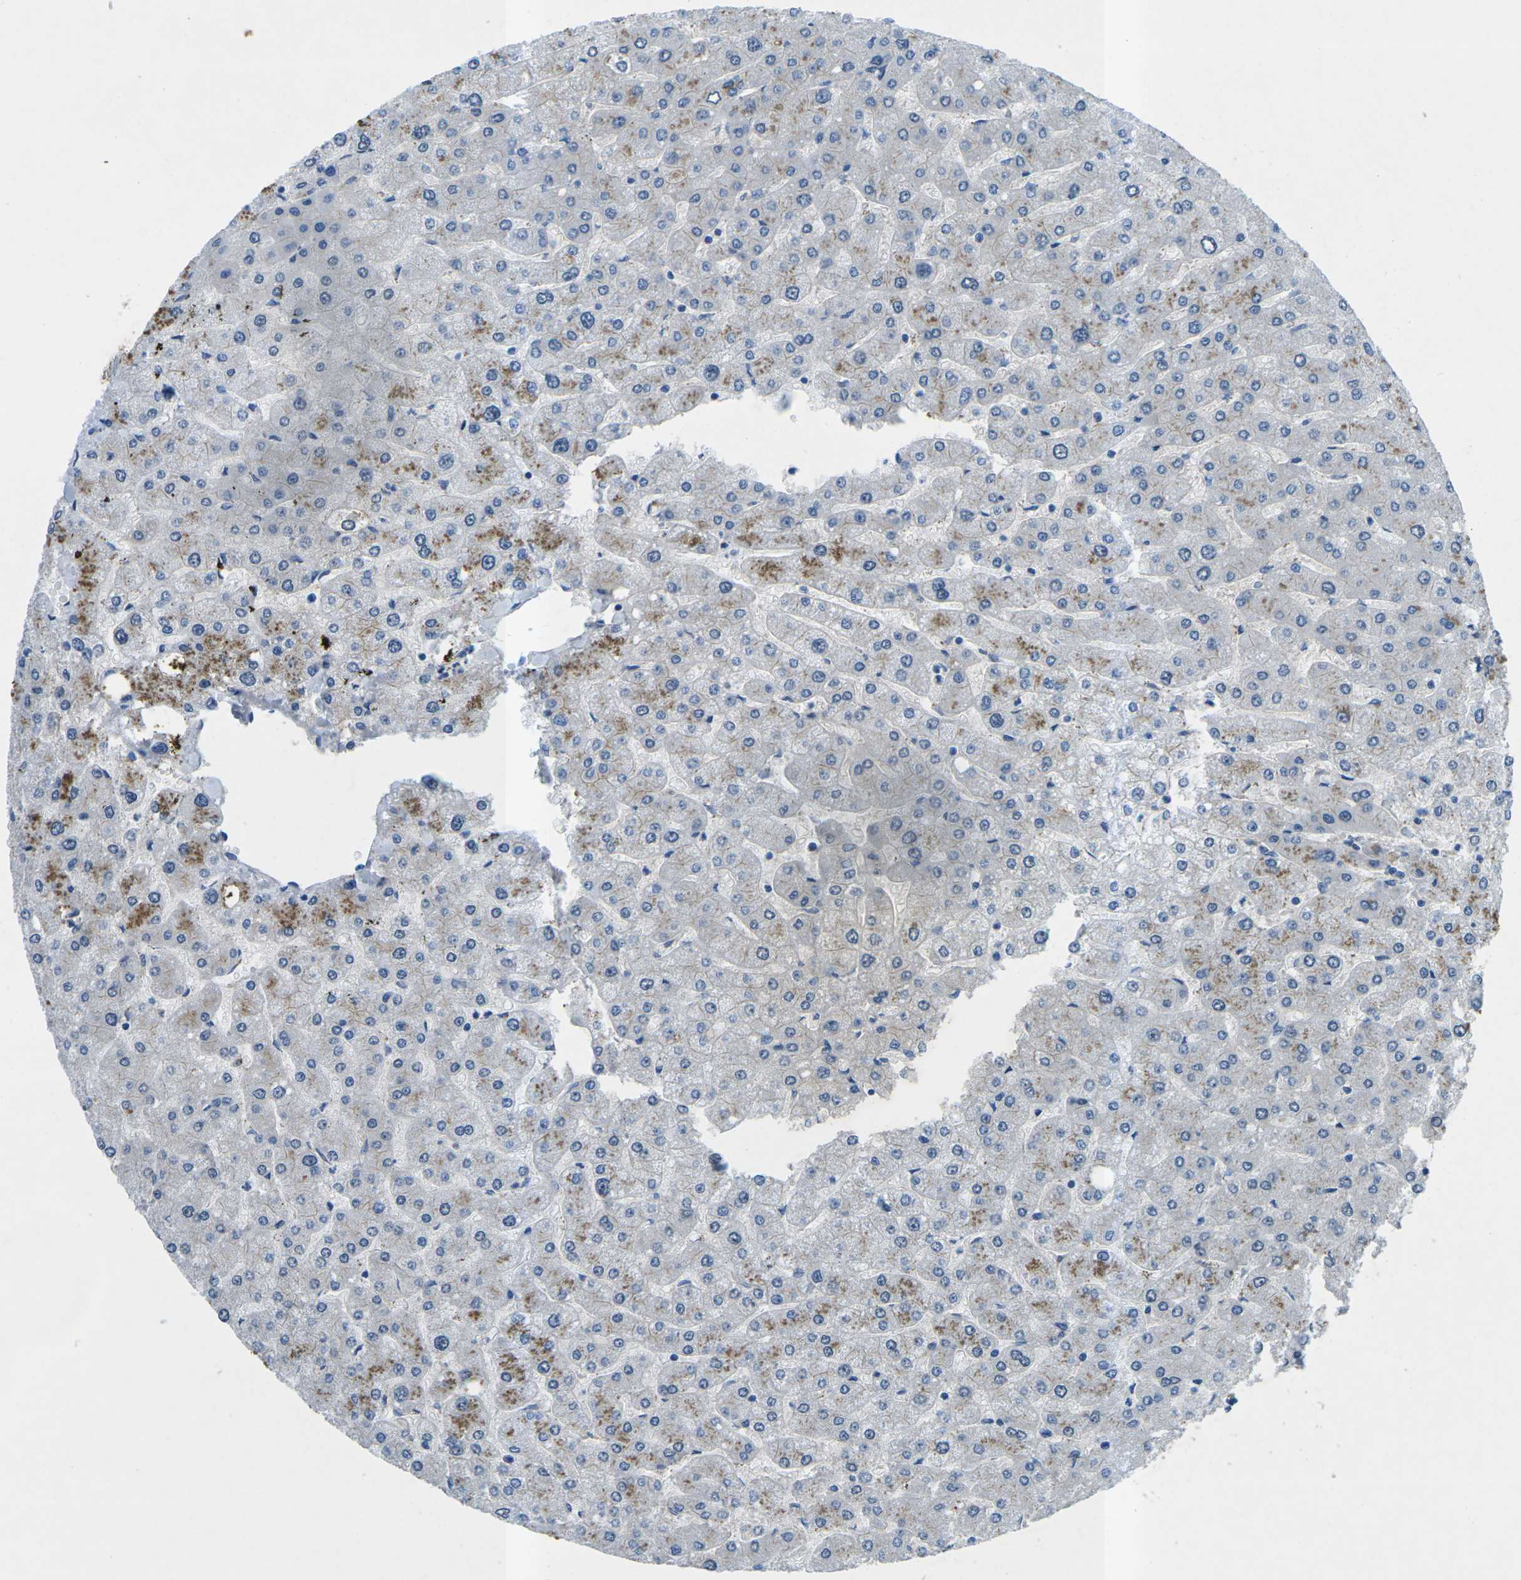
{"staining": {"intensity": "moderate", "quantity": ">75%", "location": "cytoplasmic/membranous"}, "tissue": "liver", "cell_type": "Cholangiocytes", "image_type": "normal", "snomed": [{"axis": "morphology", "description": "Normal tissue, NOS"}, {"axis": "topography", "description": "Liver"}], "caption": "IHC staining of unremarkable liver, which demonstrates medium levels of moderate cytoplasmic/membranous positivity in about >75% of cholangiocytes indicating moderate cytoplasmic/membranous protein staining. The staining was performed using DAB (3,3'-diaminobenzidine) (brown) for protein detection and nuclei were counterstained in hematoxylin (blue).", "gene": "CTNND1", "patient": {"sex": "male", "age": 55}}